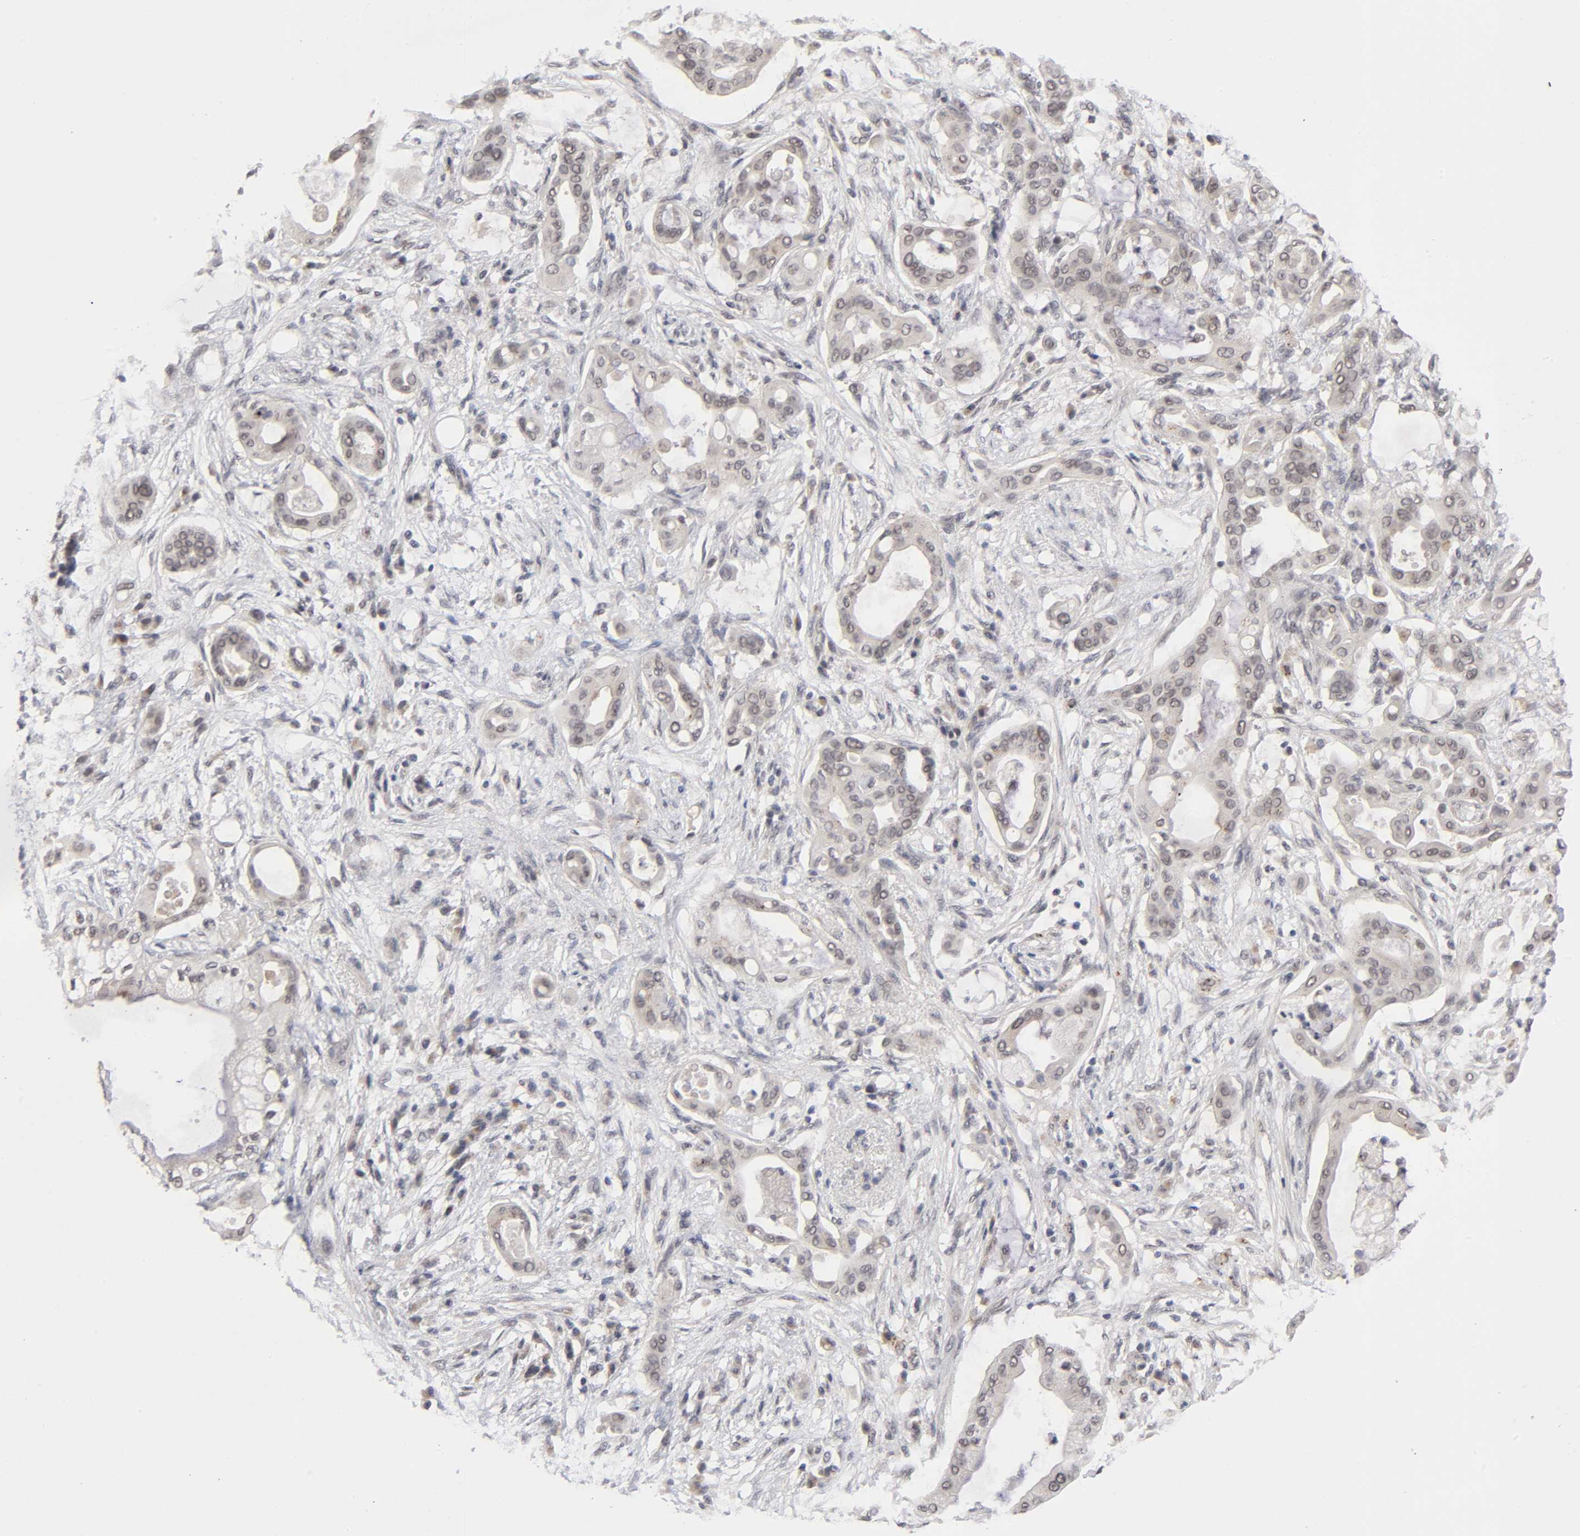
{"staining": {"intensity": "weak", "quantity": "25%-75%", "location": "cytoplasmic/membranous,nuclear"}, "tissue": "pancreatic cancer", "cell_type": "Tumor cells", "image_type": "cancer", "snomed": [{"axis": "morphology", "description": "Adenocarcinoma, NOS"}, {"axis": "morphology", "description": "Adenocarcinoma, metastatic, NOS"}, {"axis": "topography", "description": "Lymph node"}, {"axis": "topography", "description": "Pancreas"}, {"axis": "topography", "description": "Duodenum"}], "caption": "Metastatic adenocarcinoma (pancreatic) was stained to show a protein in brown. There is low levels of weak cytoplasmic/membranous and nuclear expression in about 25%-75% of tumor cells. (Stains: DAB (3,3'-diaminobenzidine) in brown, nuclei in blue, Microscopy: brightfield microscopy at high magnification).", "gene": "EP300", "patient": {"sex": "female", "age": 64}}